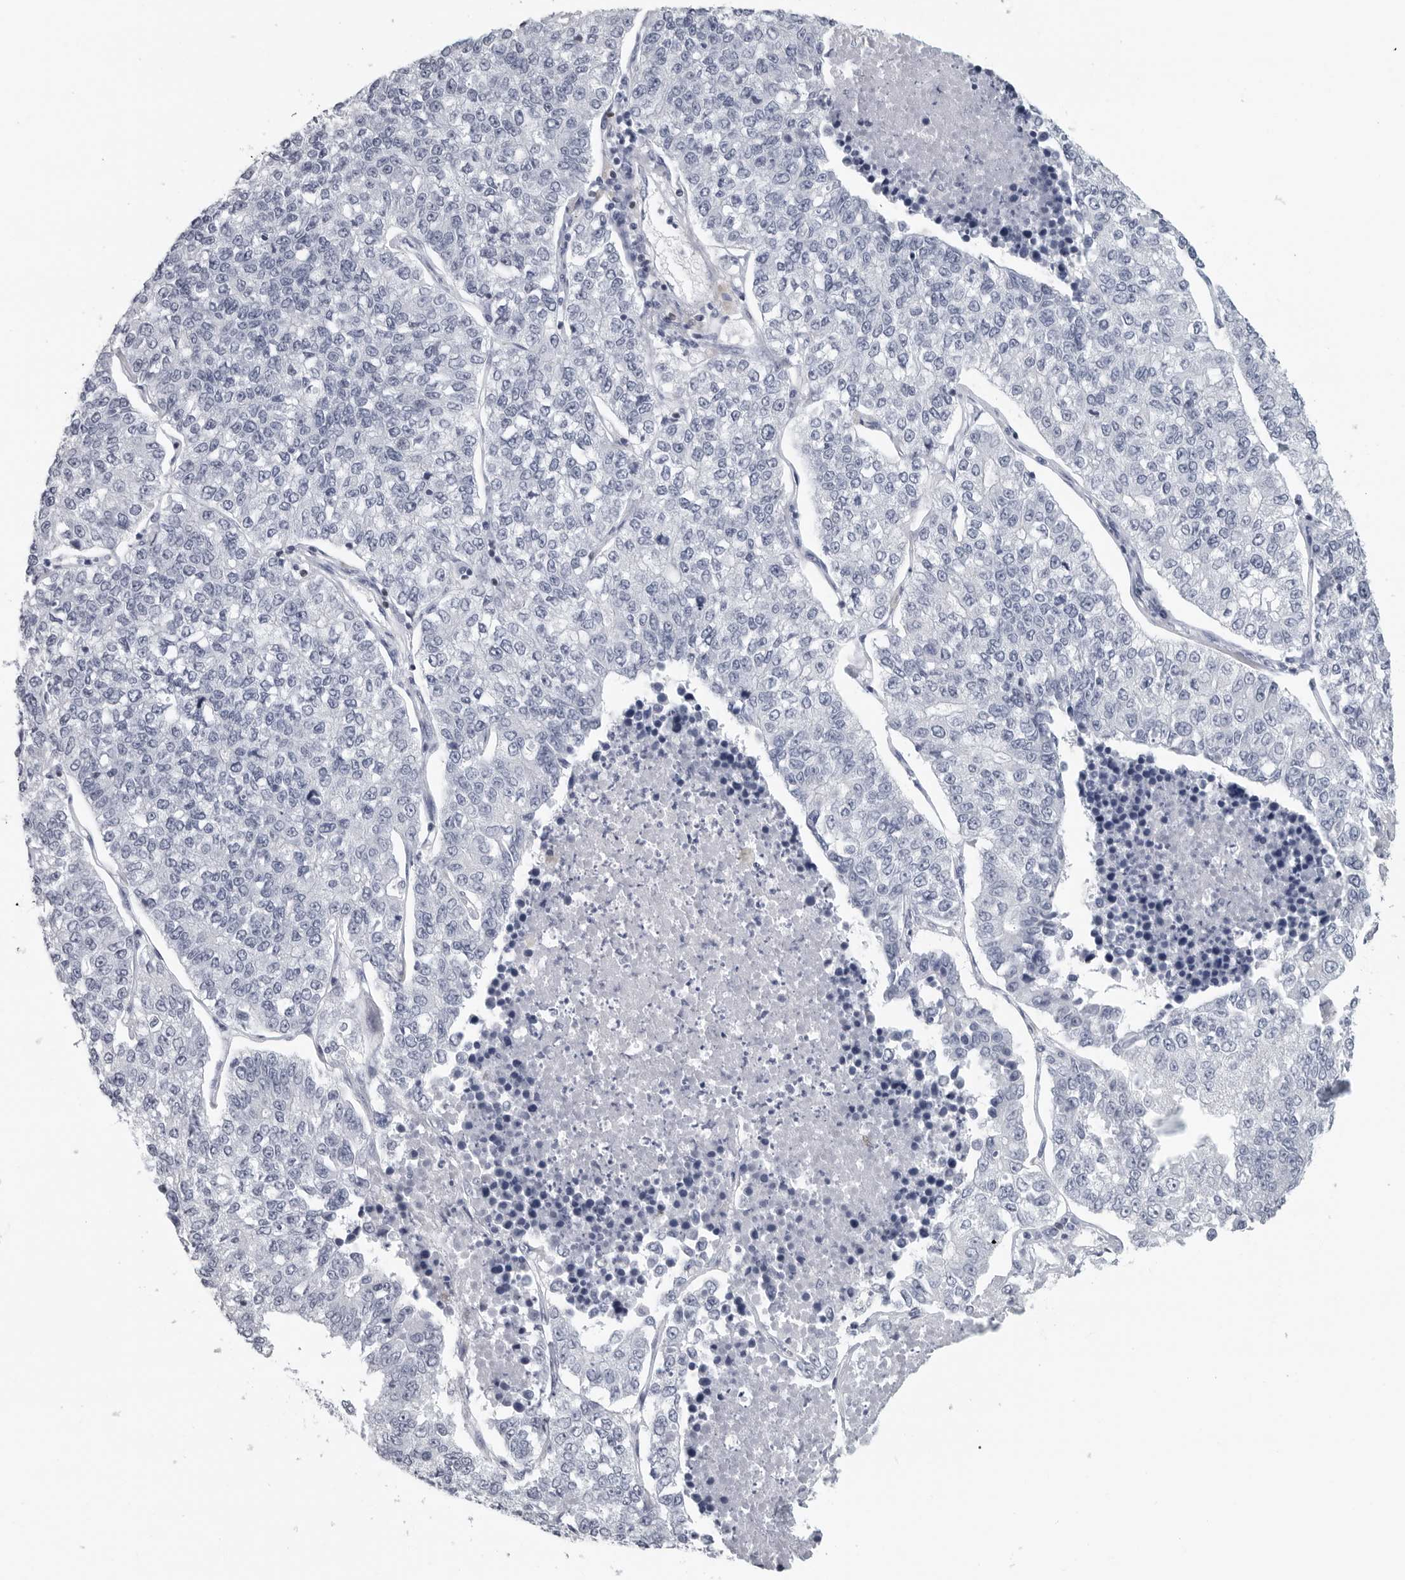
{"staining": {"intensity": "negative", "quantity": "none", "location": "none"}, "tissue": "lung cancer", "cell_type": "Tumor cells", "image_type": "cancer", "snomed": [{"axis": "morphology", "description": "Adenocarcinoma, NOS"}, {"axis": "topography", "description": "Lung"}], "caption": "Micrograph shows no significant protein staining in tumor cells of lung cancer. The staining was performed using DAB to visualize the protein expression in brown, while the nuclei were stained in blue with hematoxylin (Magnification: 20x).", "gene": "SATB2", "patient": {"sex": "male", "age": 49}}